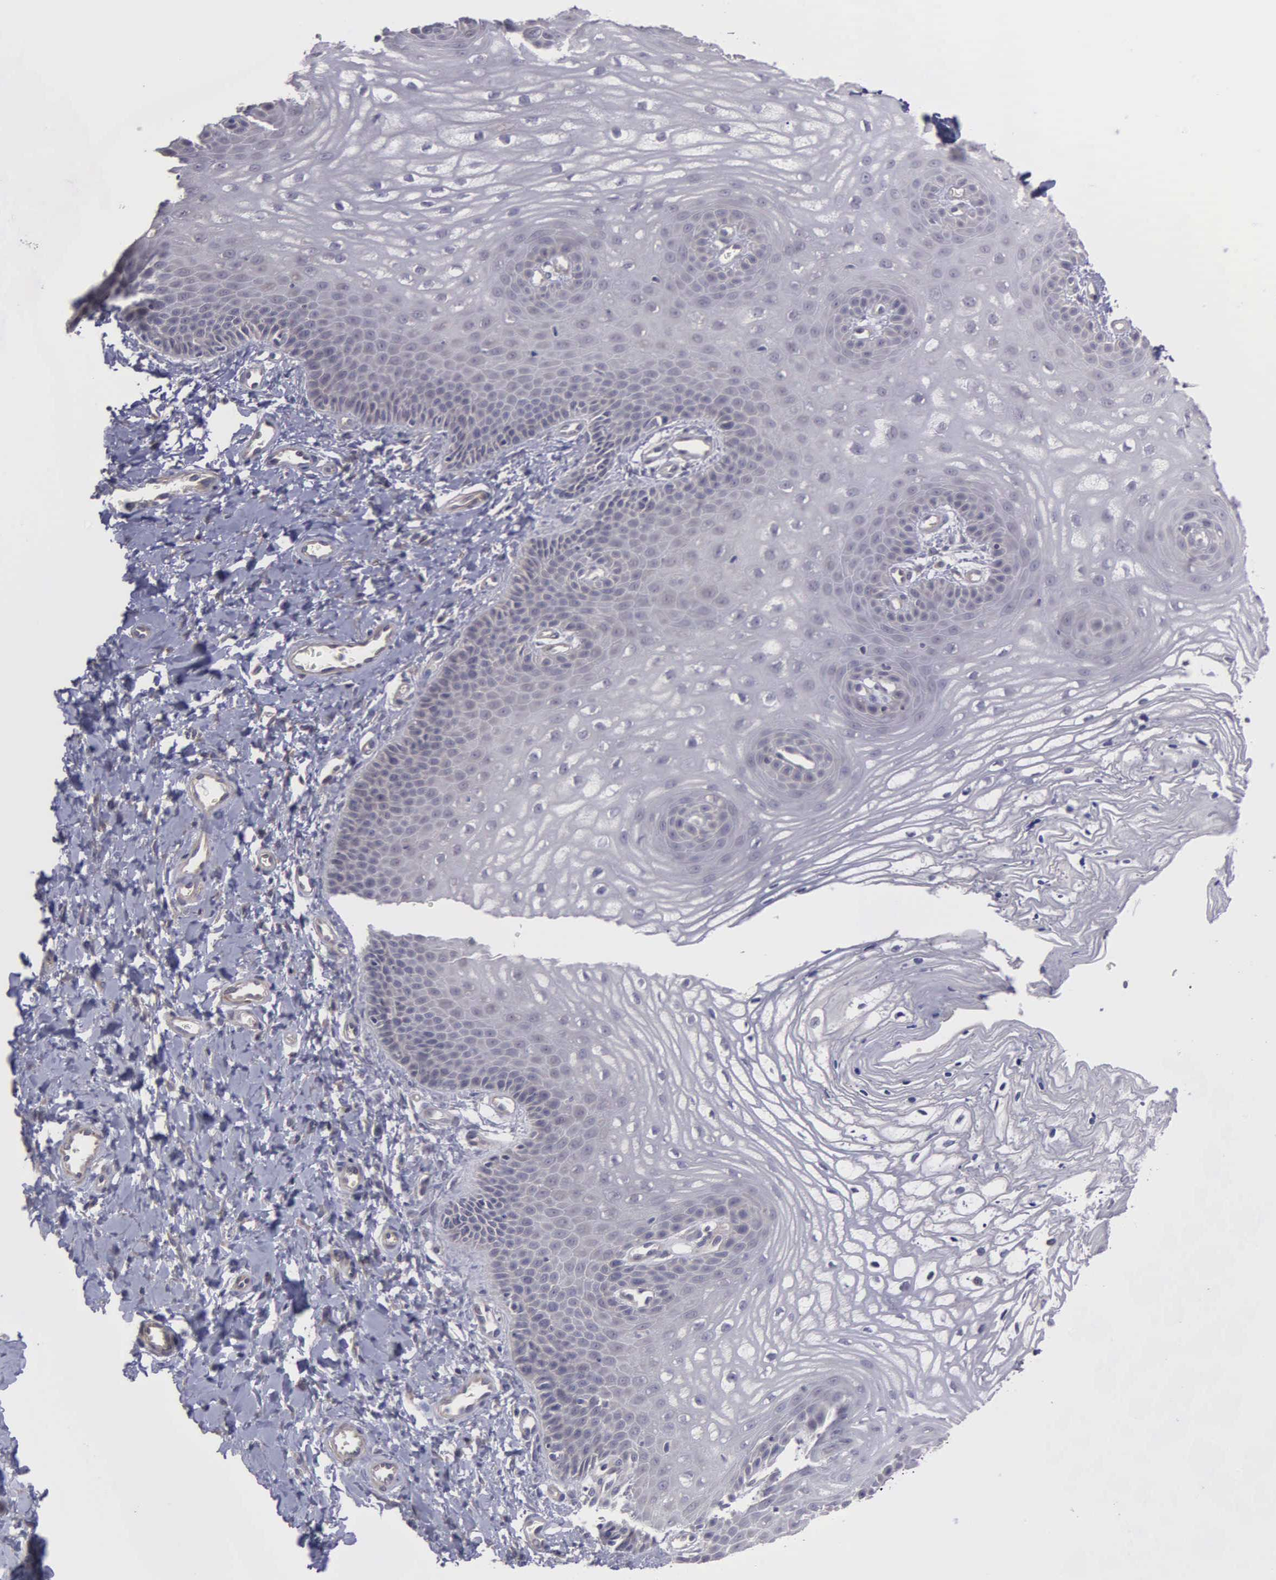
{"staining": {"intensity": "negative", "quantity": "none", "location": "none"}, "tissue": "vagina", "cell_type": "Squamous epithelial cells", "image_type": "normal", "snomed": [{"axis": "morphology", "description": "Normal tissue, NOS"}, {"axis": "topography", "description": "Vagina"}], "caption": "Immunohistochemical staining of unremarkable human vagina shows no significant expression in squamous epithelial cells.", "gene": "RTL10", "patient": {"sex": "female", "age": 68}}